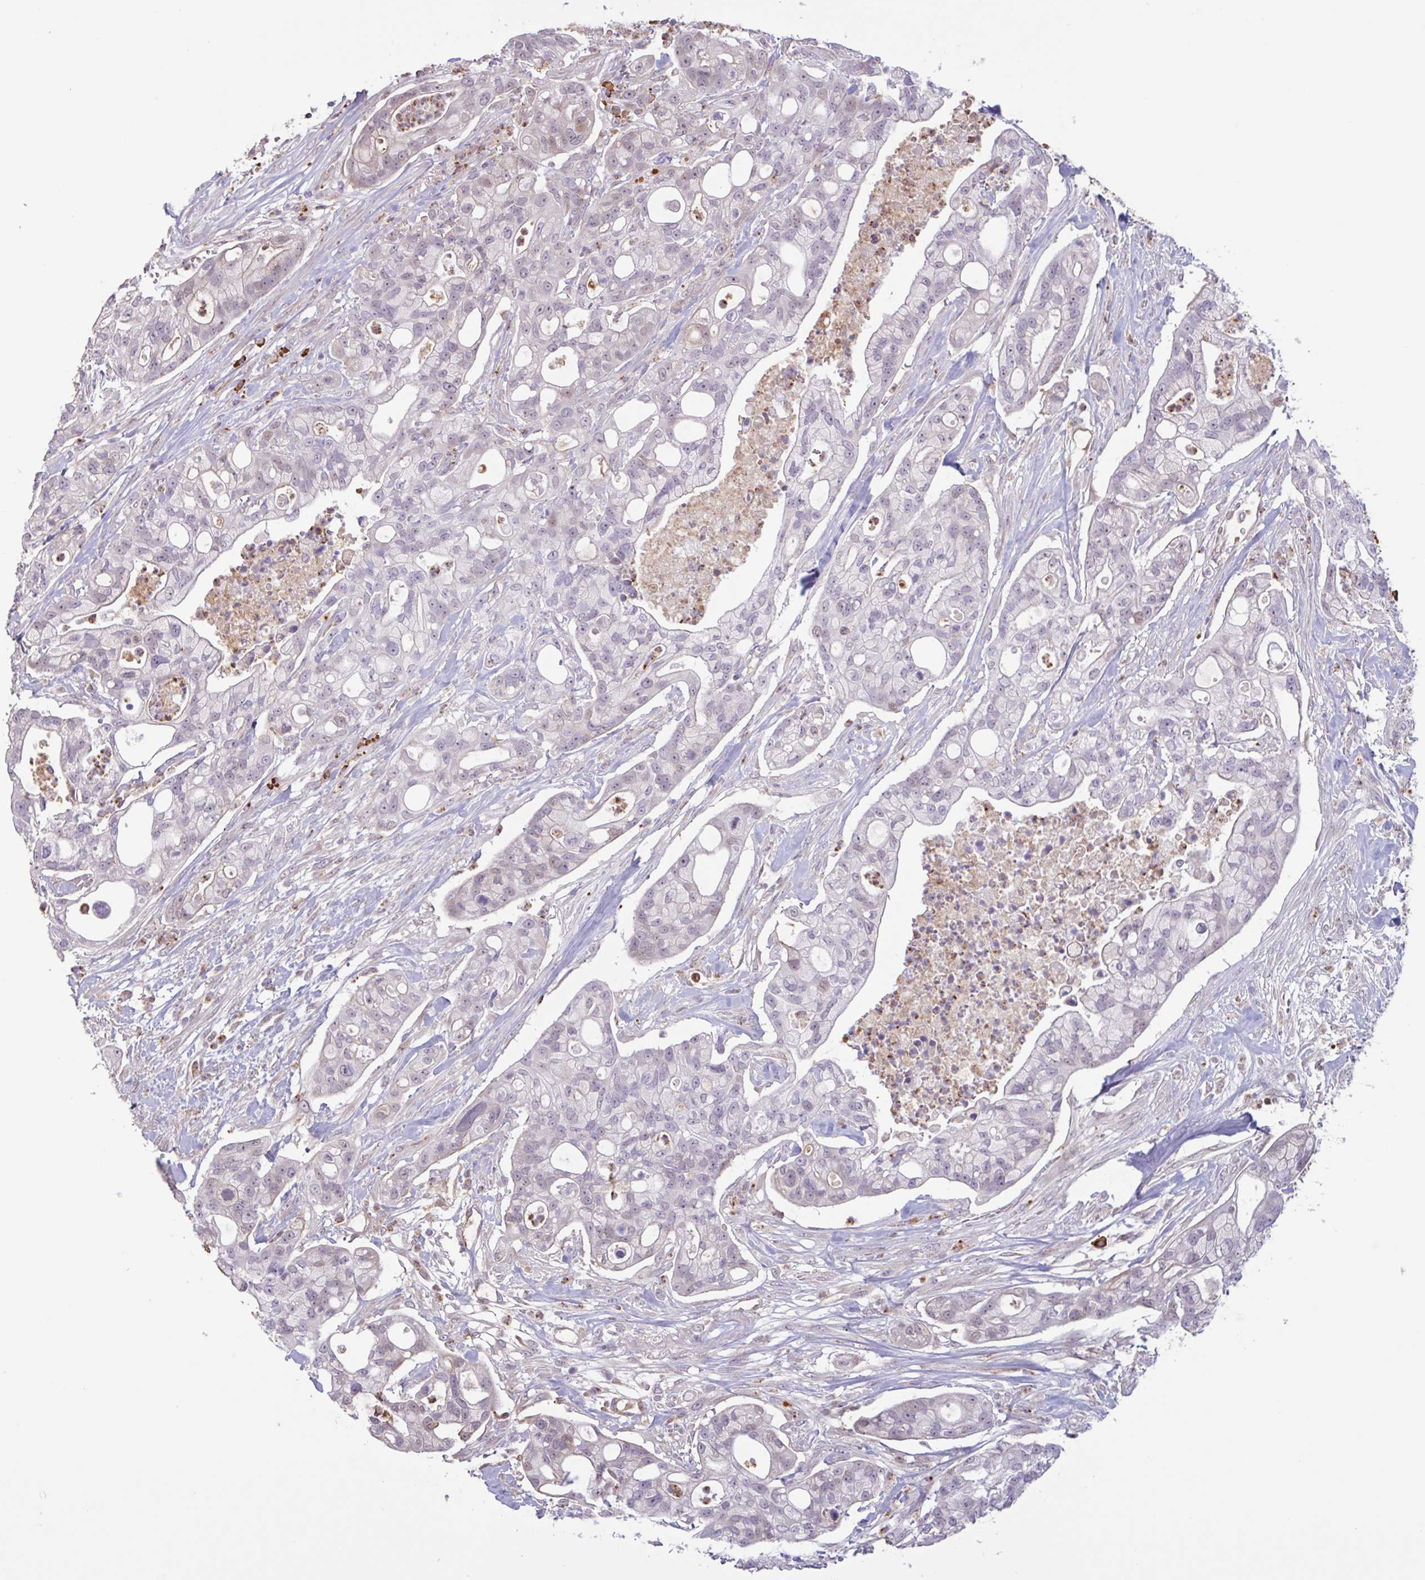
{"staining": {"intensity": "negative", "quantity": "none", "location": "none"}, "tissue": "pancreatic cancer", "cell_type": "Tumor cells", "image_type": "cancer", "snomed": [{"axis": "morphology", "description": "Adenocarcinoma, NOS"}, {"axis": "topography", "description": "Pancreas"}], "caption": "DAB immunohistochemical staining of human pancreatic cancer demonstrates no significant positivity in tumor cells.", "gene": "TAF1D", "patient": {"sex": "female", "age": 69}}